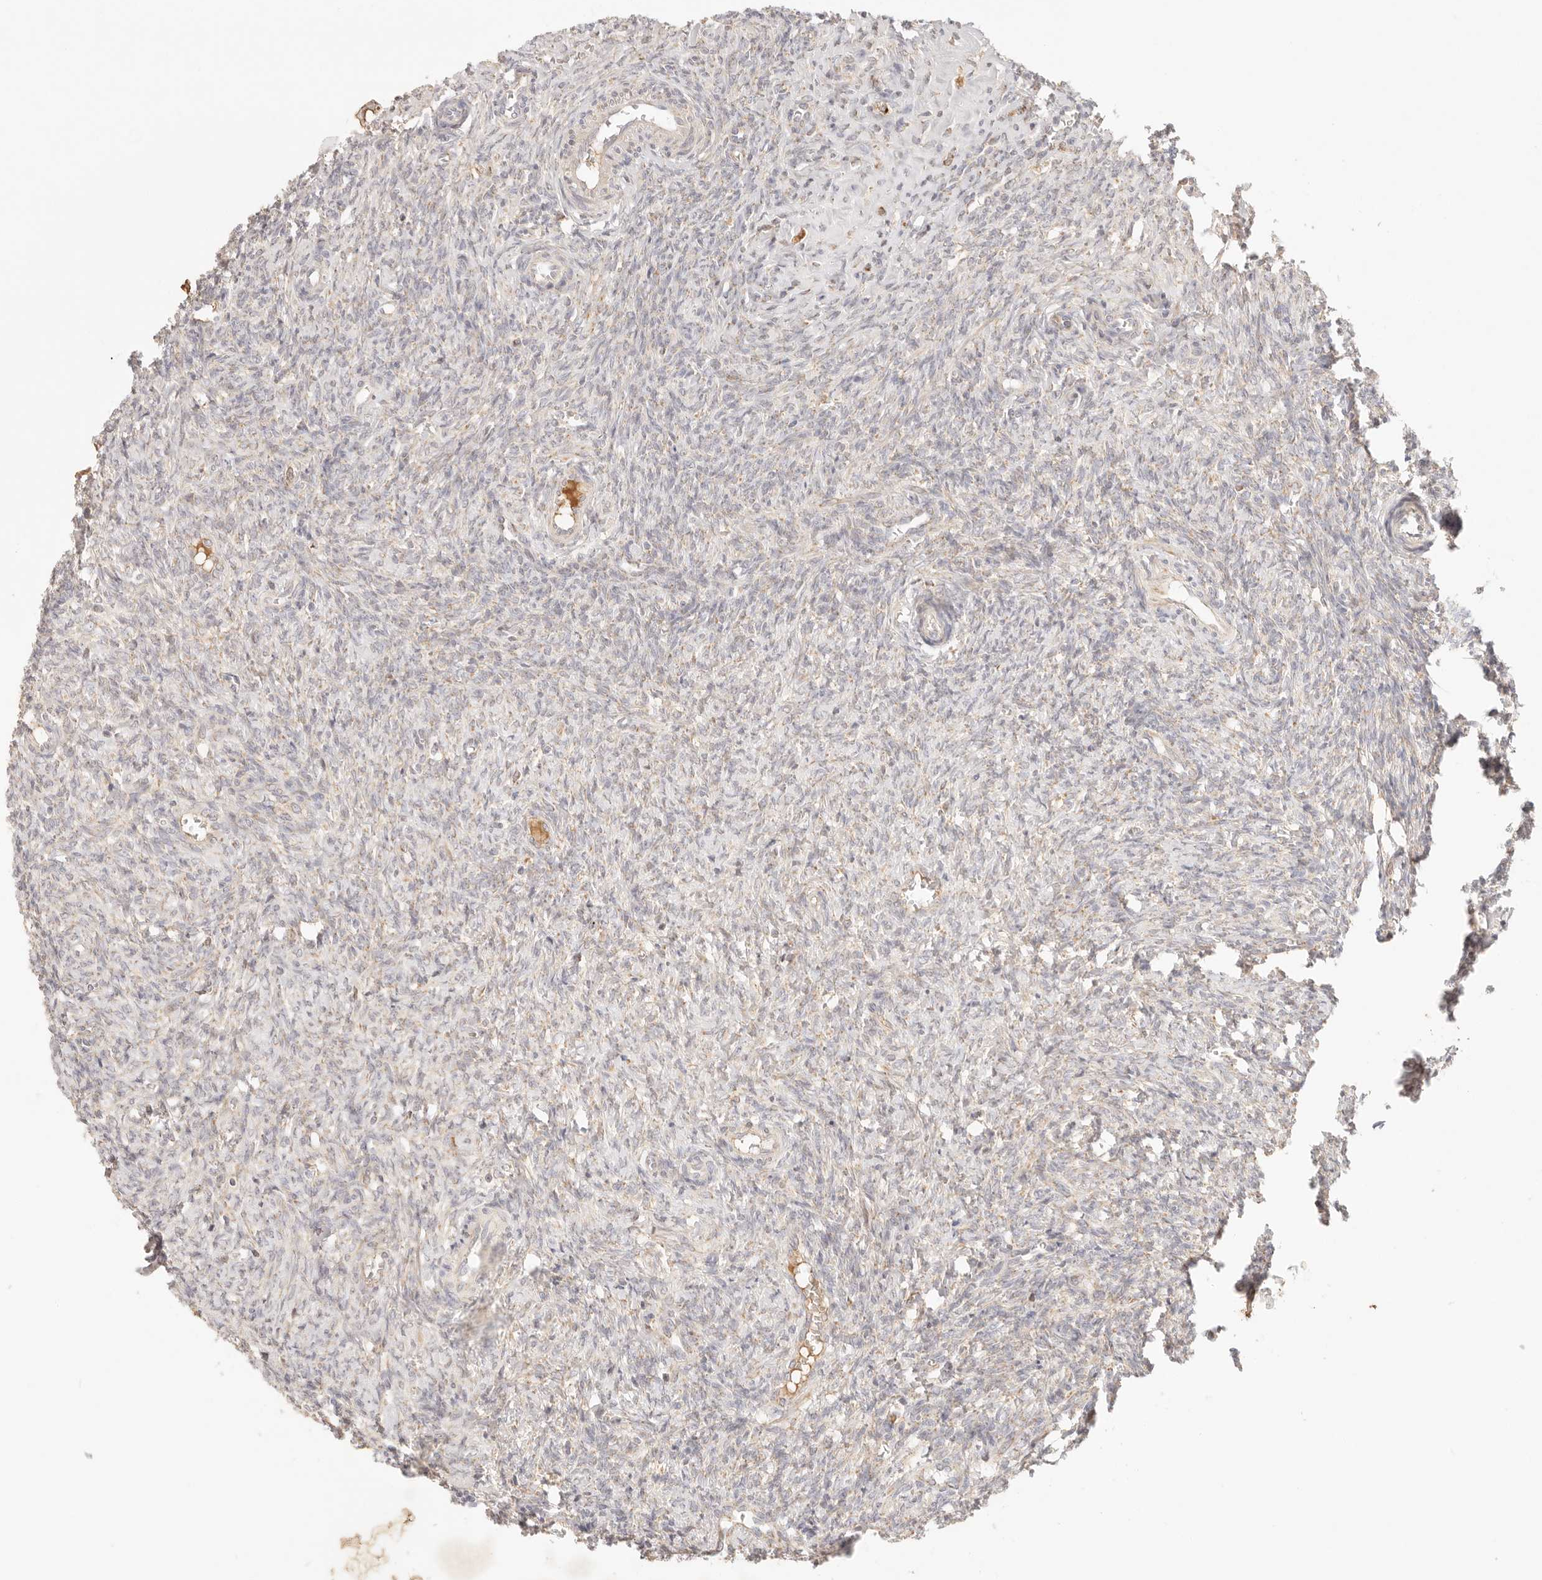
{"staining": {"intensity": "weak", "quantity": ">75%", "location": "cytoplasmic/membranous"}, "tissue": "ovary", "cell_type": "Follicle cells", "image_type": "normal", "snomed": [{"axis": "morphology", "description": "Normal tissue, NOS"}, {"axis": "topography", "description": "Ovary"}], "caption": "Protein staining reveals weak cytoplasmic/membranous positivity in about >75% of follicle cells in normal ovary. The protein of interest is stained brown, and the nuclei are stained in blue (DAB (3,3'-diaminobenzidine) IHC with brightfield microscopy, high magnification).", "gene": "COA6", "patient": {"sex": "female", "age": 41}}